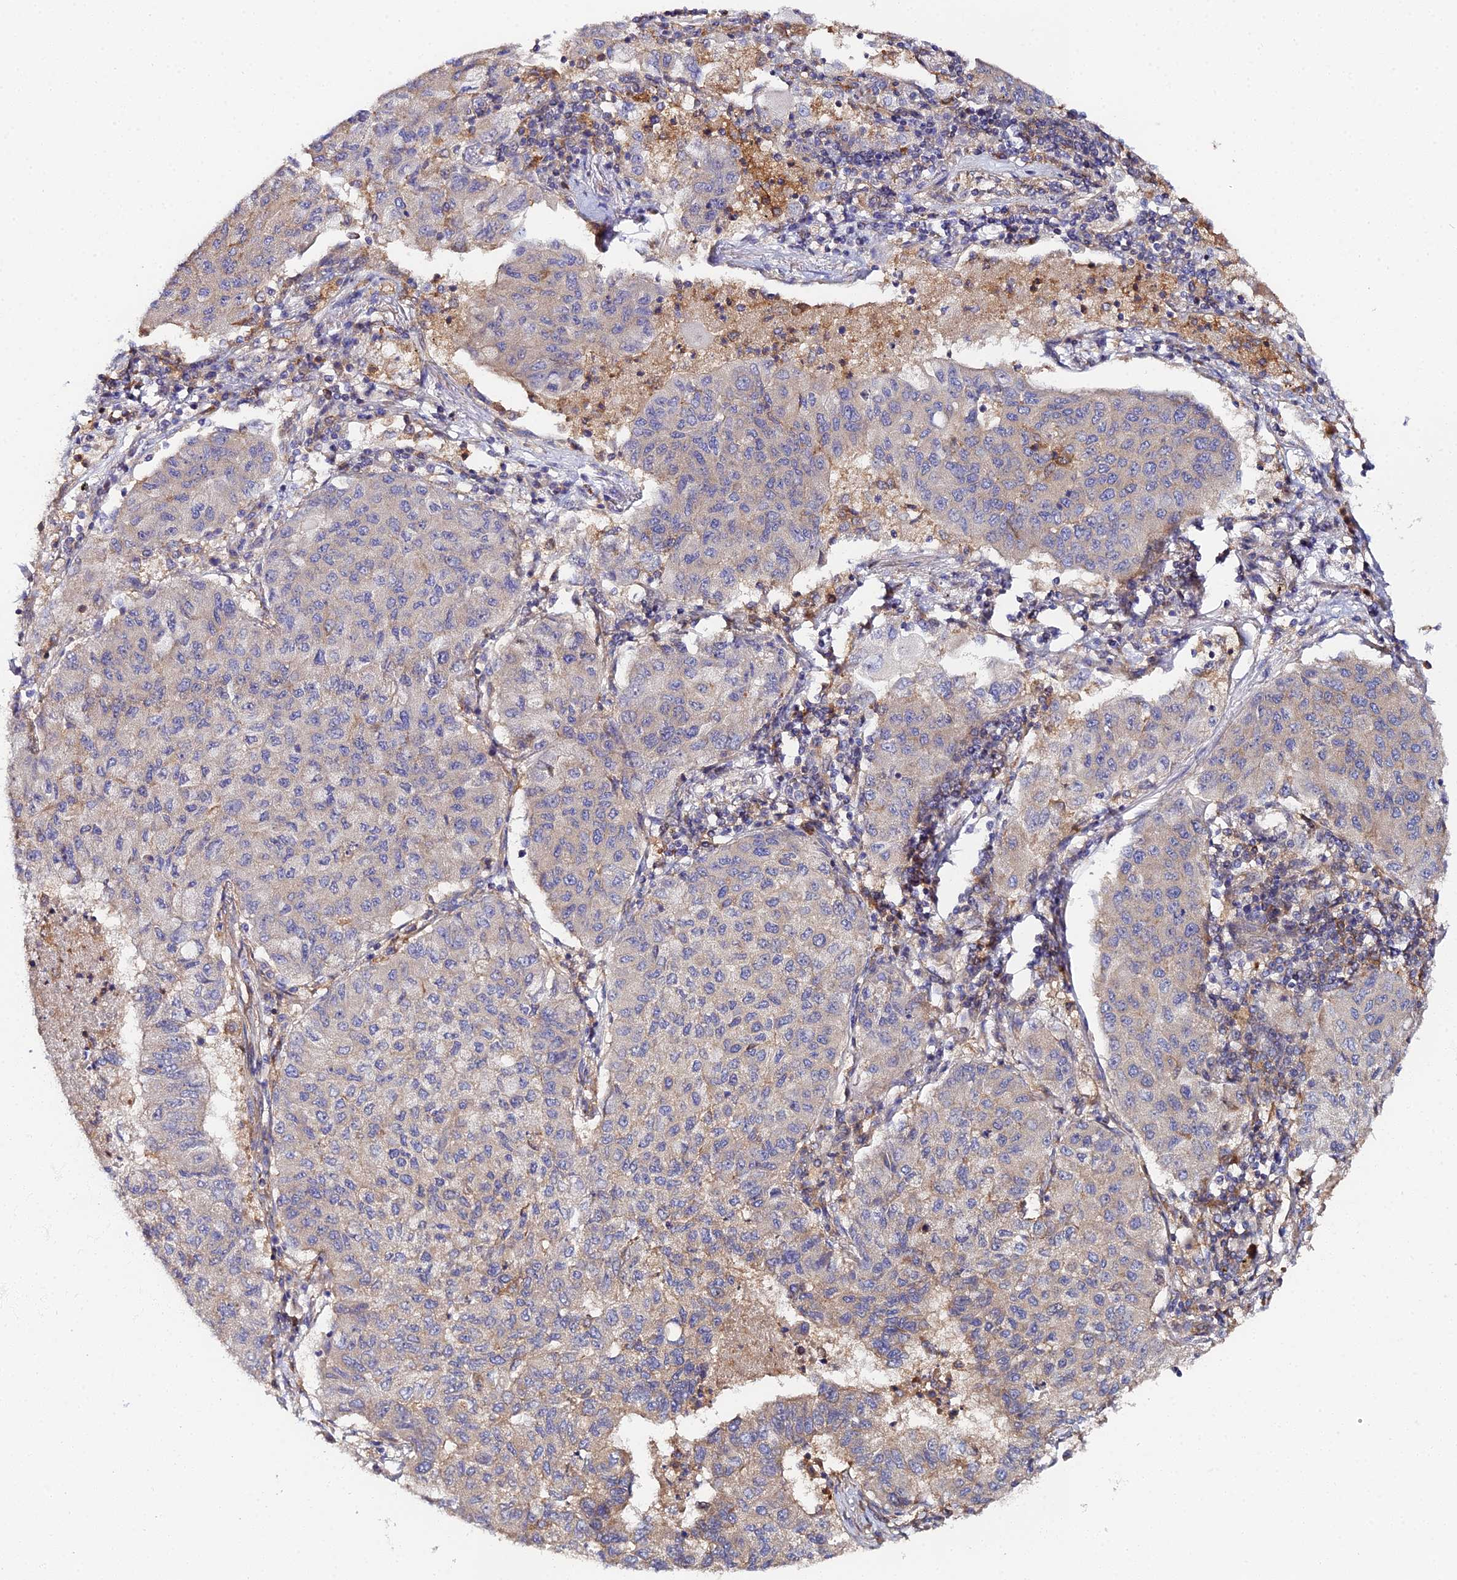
{"staining": {"intensity": "negative", "quantity": "none", "location": "none"}, "tissue": "lung cancer", "cell_type": "Tumor cells", "image_type": "cancer", "snomed": [{"axis": "morphology", "description": "Squamous cell carcinoma, NOS"}, {"axis": "topography", "description": "Lung"}], "caption": "Tumor cells show no significant protein staining in lung squamous cell carcinoma.", "gene": "GNG5B", "patient": {"sex": "male", "age": 74}}